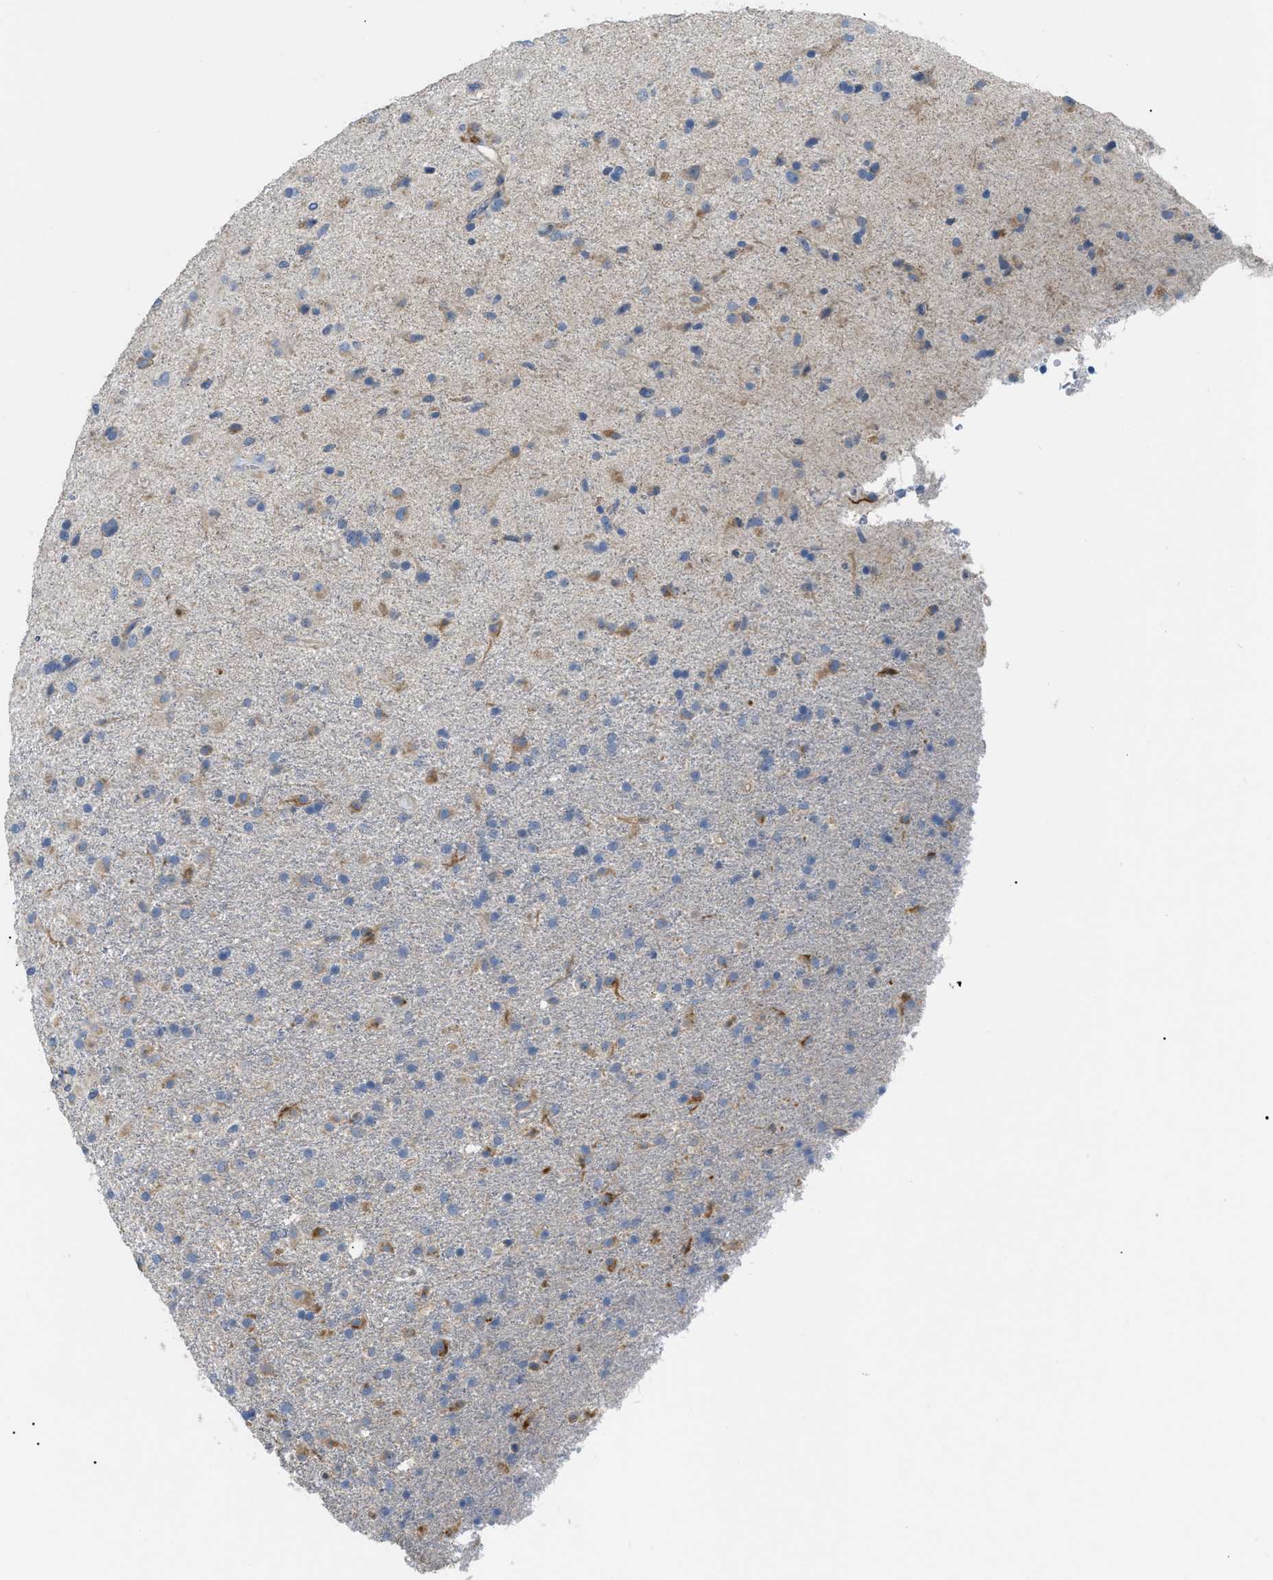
{"staining": {"intensity": "moderate", "quantity": "<25%", "location": "cytoplasmic/membranous"}, "tissue": "glioma", "cell_type": "Tumor cells", "image_type": "cancer", "snomed": [{"axis": "morphology", "description": "Glioma, malignant, Low grade"}, {"axis": "topography", "description": "Brain"}], "caption": "Immunohistochemical staining of glioma reveals moderate cytoplasmic/membranous protein staining in approximately <25% of tumor cells.", "gene": "DHX58", "patient": {"sex": "male", "age": 65}}